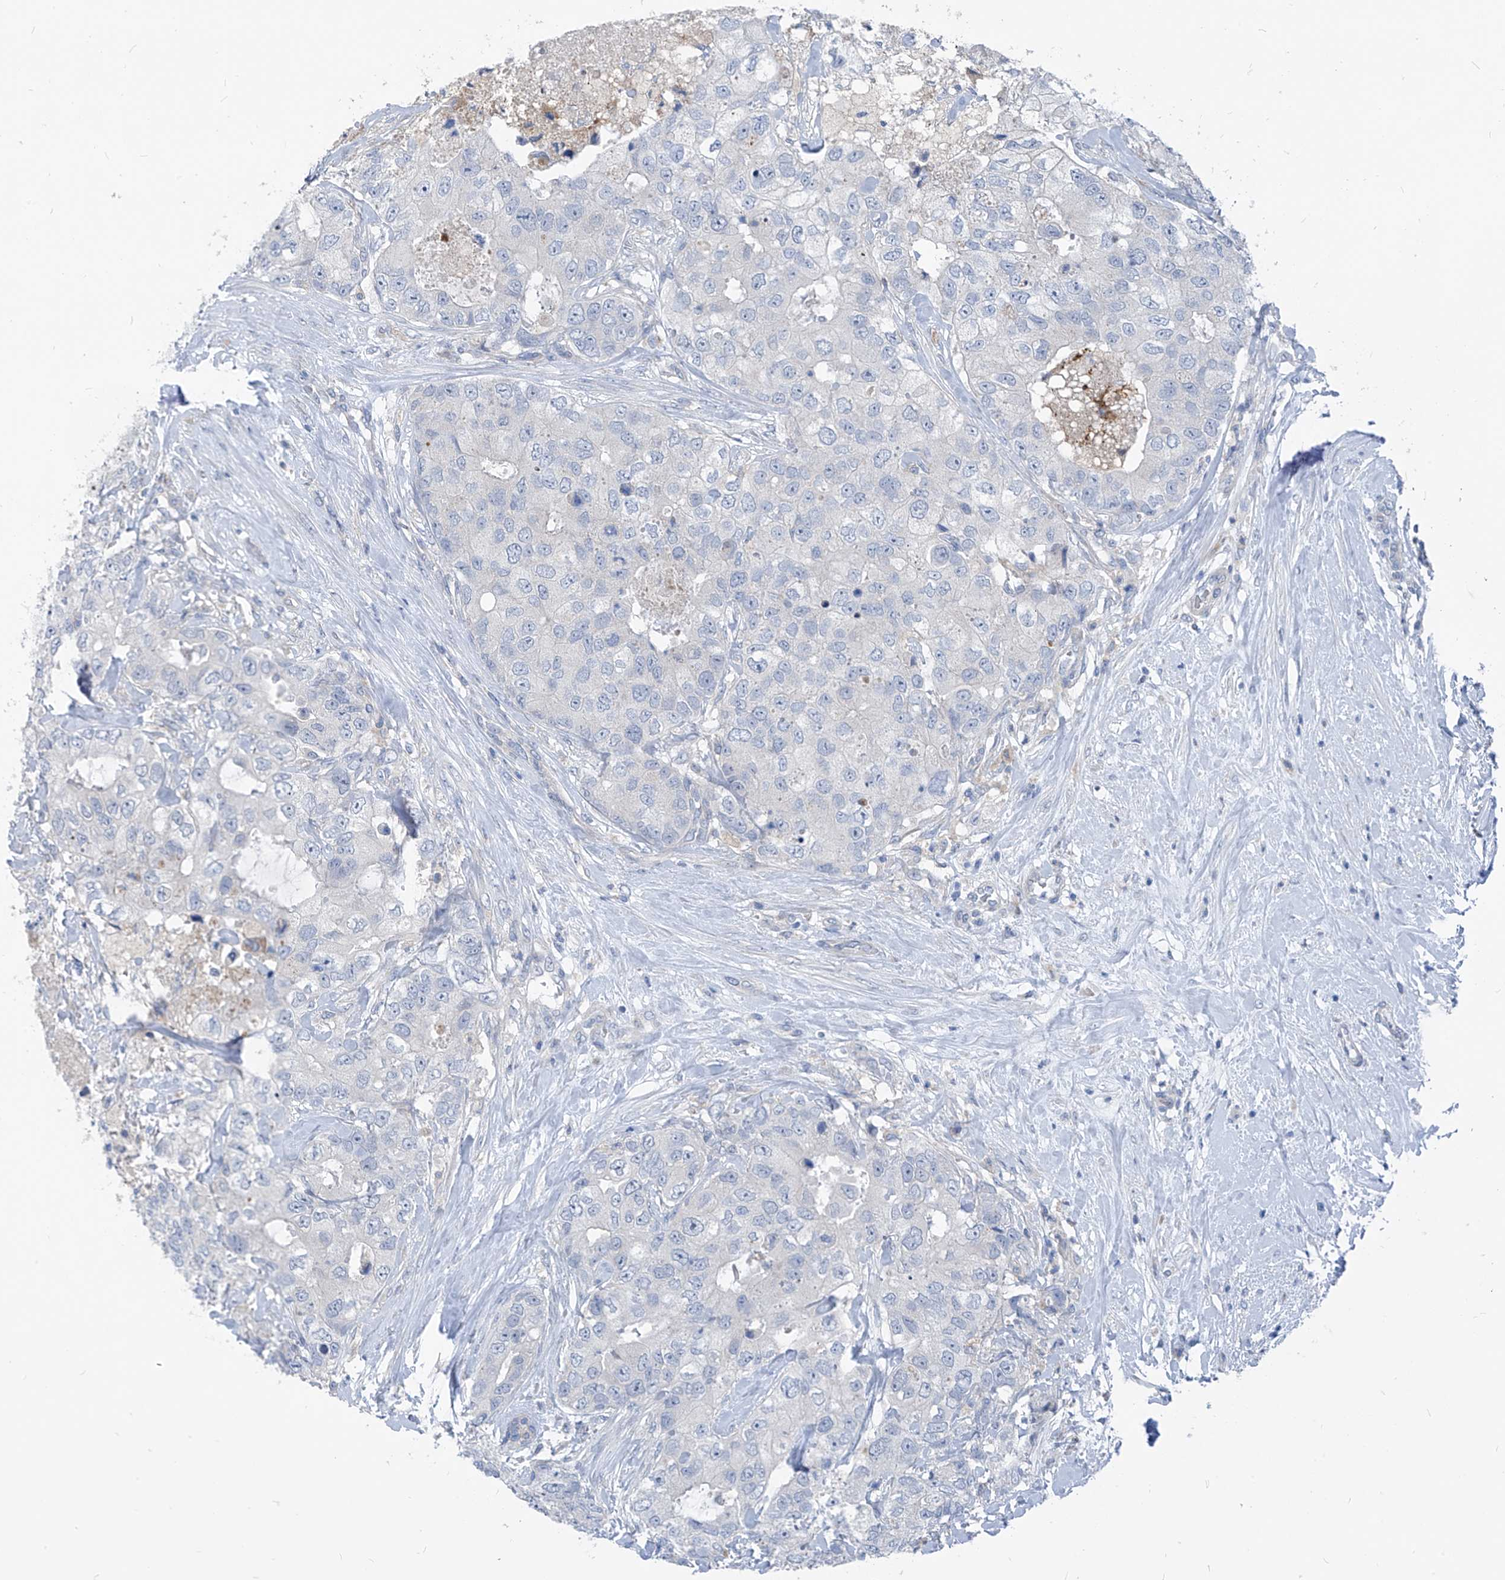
{"staining": {"intensity": "negative", "quantity": "none", "location": "none"}, "tissue": "breast cancer", "cell_type": "Tumor cells", "image_type": "cancer", "snomed": [{"axis": "morphology", "description": "Duct carcinoma"}, {"axis": "topography", "description": "Breast"}], "caption": "There is no significant staining in tumor cells of breast intraductal carcinoma.", "gene": "LDAH", "patient": {"sex": "female", "age": 62}}